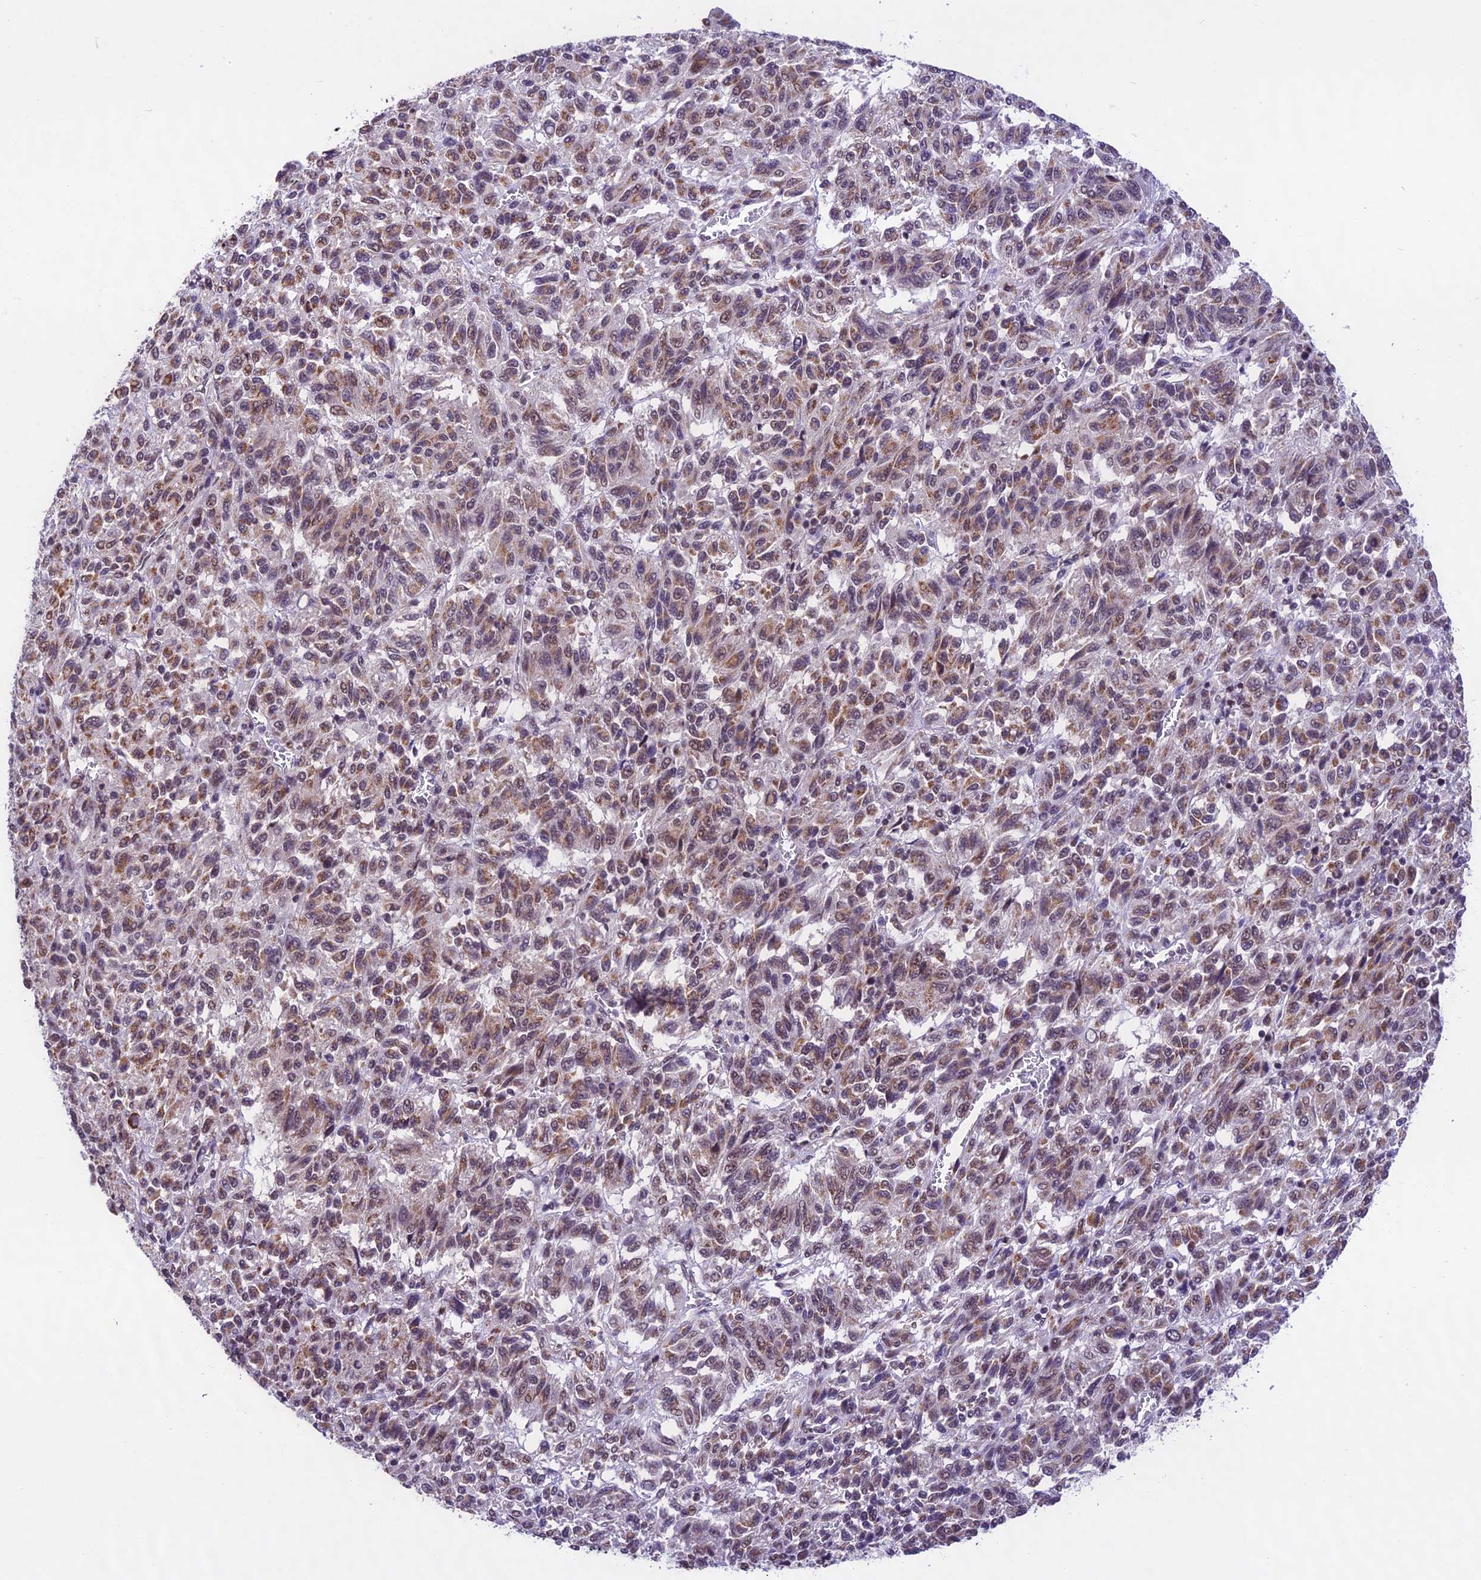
{"staining": {"intensity": "moderate", "quantity": "25%-75%", "location": "cytoplasmic/membranous,nuclear"}, "tissue": "melanoma", "cell_type": "Tumor cells", "image_type": "cancer", "snomed": [{"axis": "morphology", "description": "Malignant melanoma, Metastatic site"}, {"axis": "topography", "description": "Lung"}], "caption": "Immunohistochemistry (DAB (3,3'-diaminobenzidine)) staining of human melanoma demonstrates moderate cytoplasmic/membranous and nuclear protein staining in approximately 25%-75% of tumor cells.", "gene": "CARS2", "patient": {"sex": "male", "age": 64}}